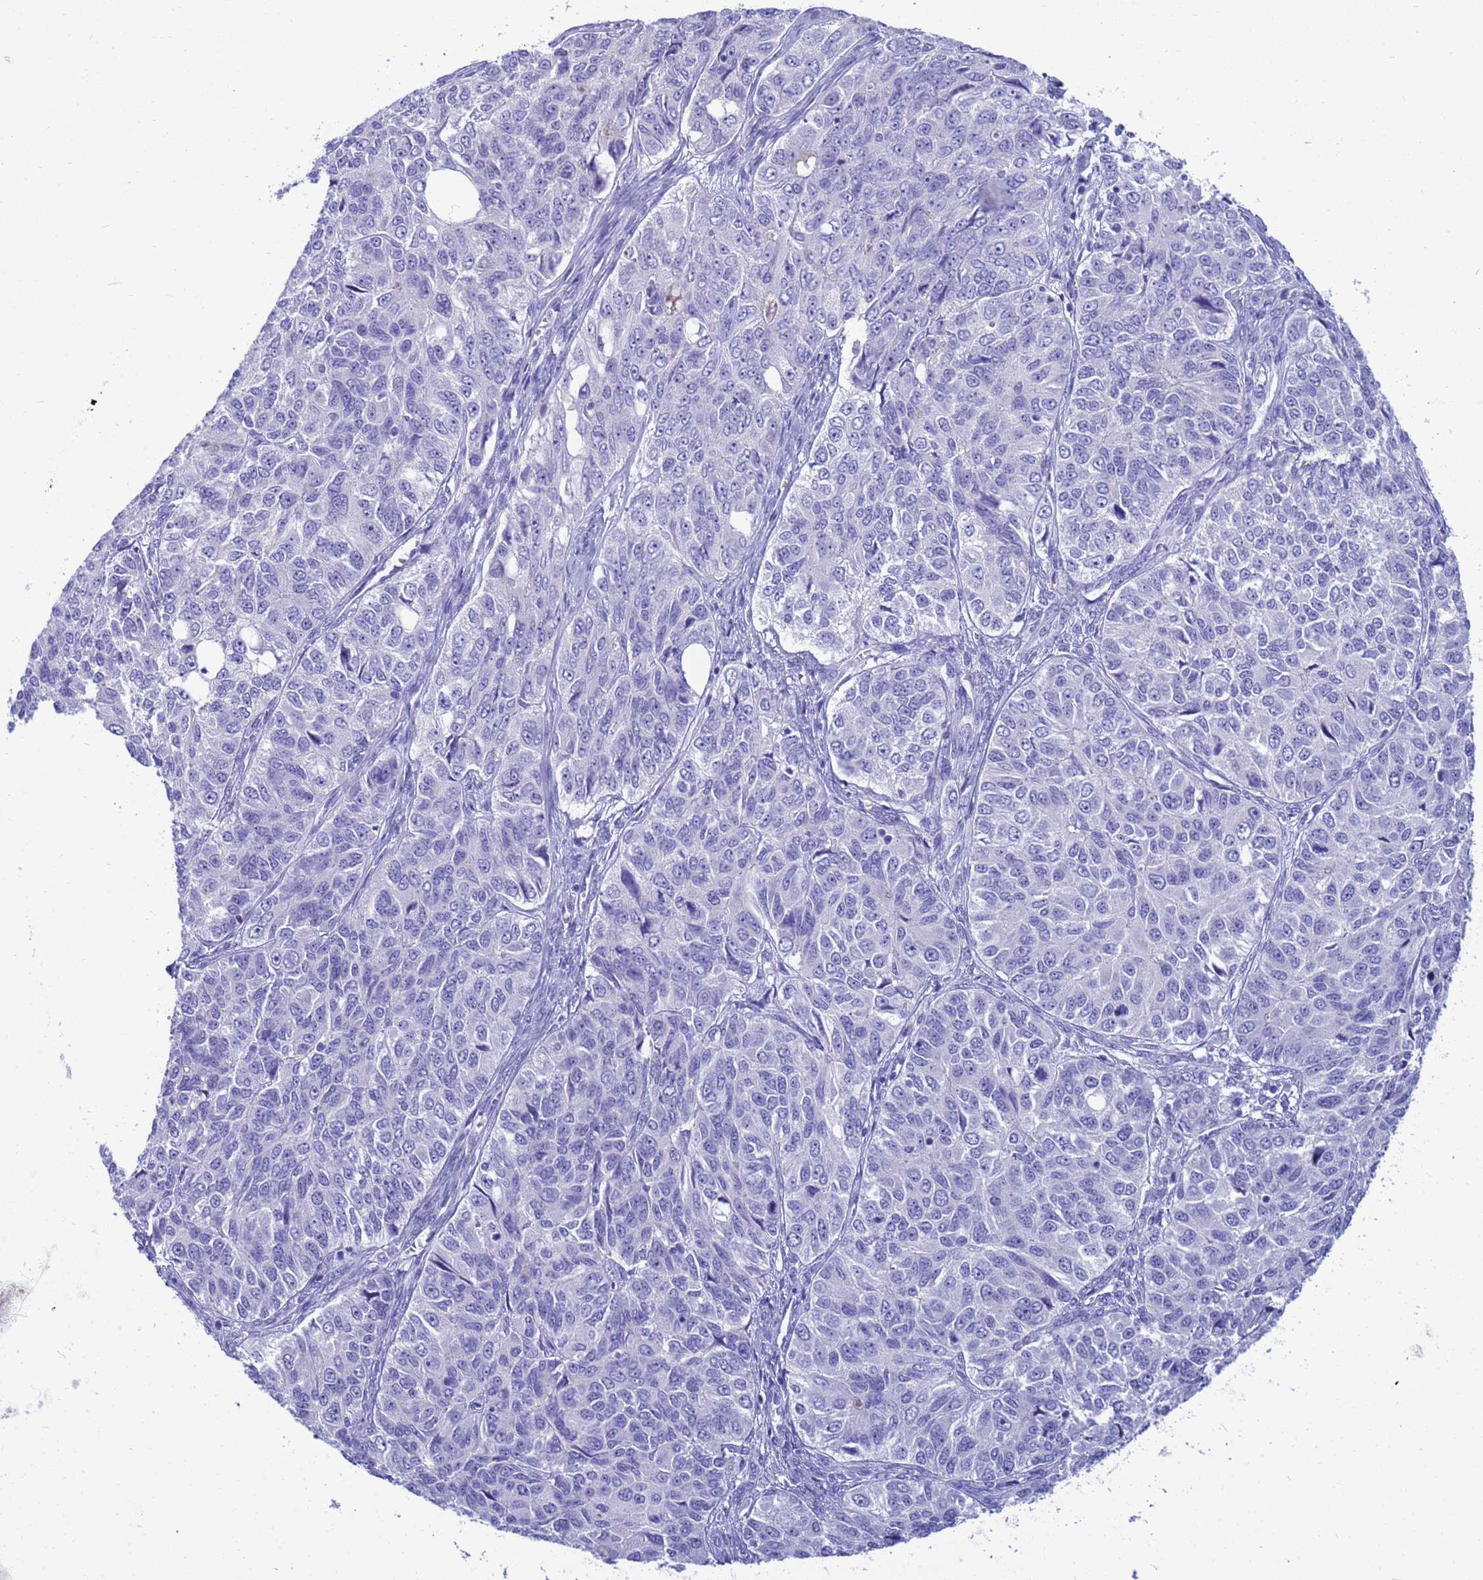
{"staining": {"intensity": "negative", "quantity": "none", "location": "none"}, "tissue": "ovarian cancer", "cell_type": "Tumor cells", "image_type": "cancer", "snomed": [{"axis": "morphology", "description": "Carcinoma, endometroid"}, {"axis": "topography", "description": "Ovary"}], "caption": "Immunohistochemical staining of human ovarian cancer exhibits no significant expression in tumor cells.", "gene": "SYCN", "patient": {"sex": "female", "age": 51}}